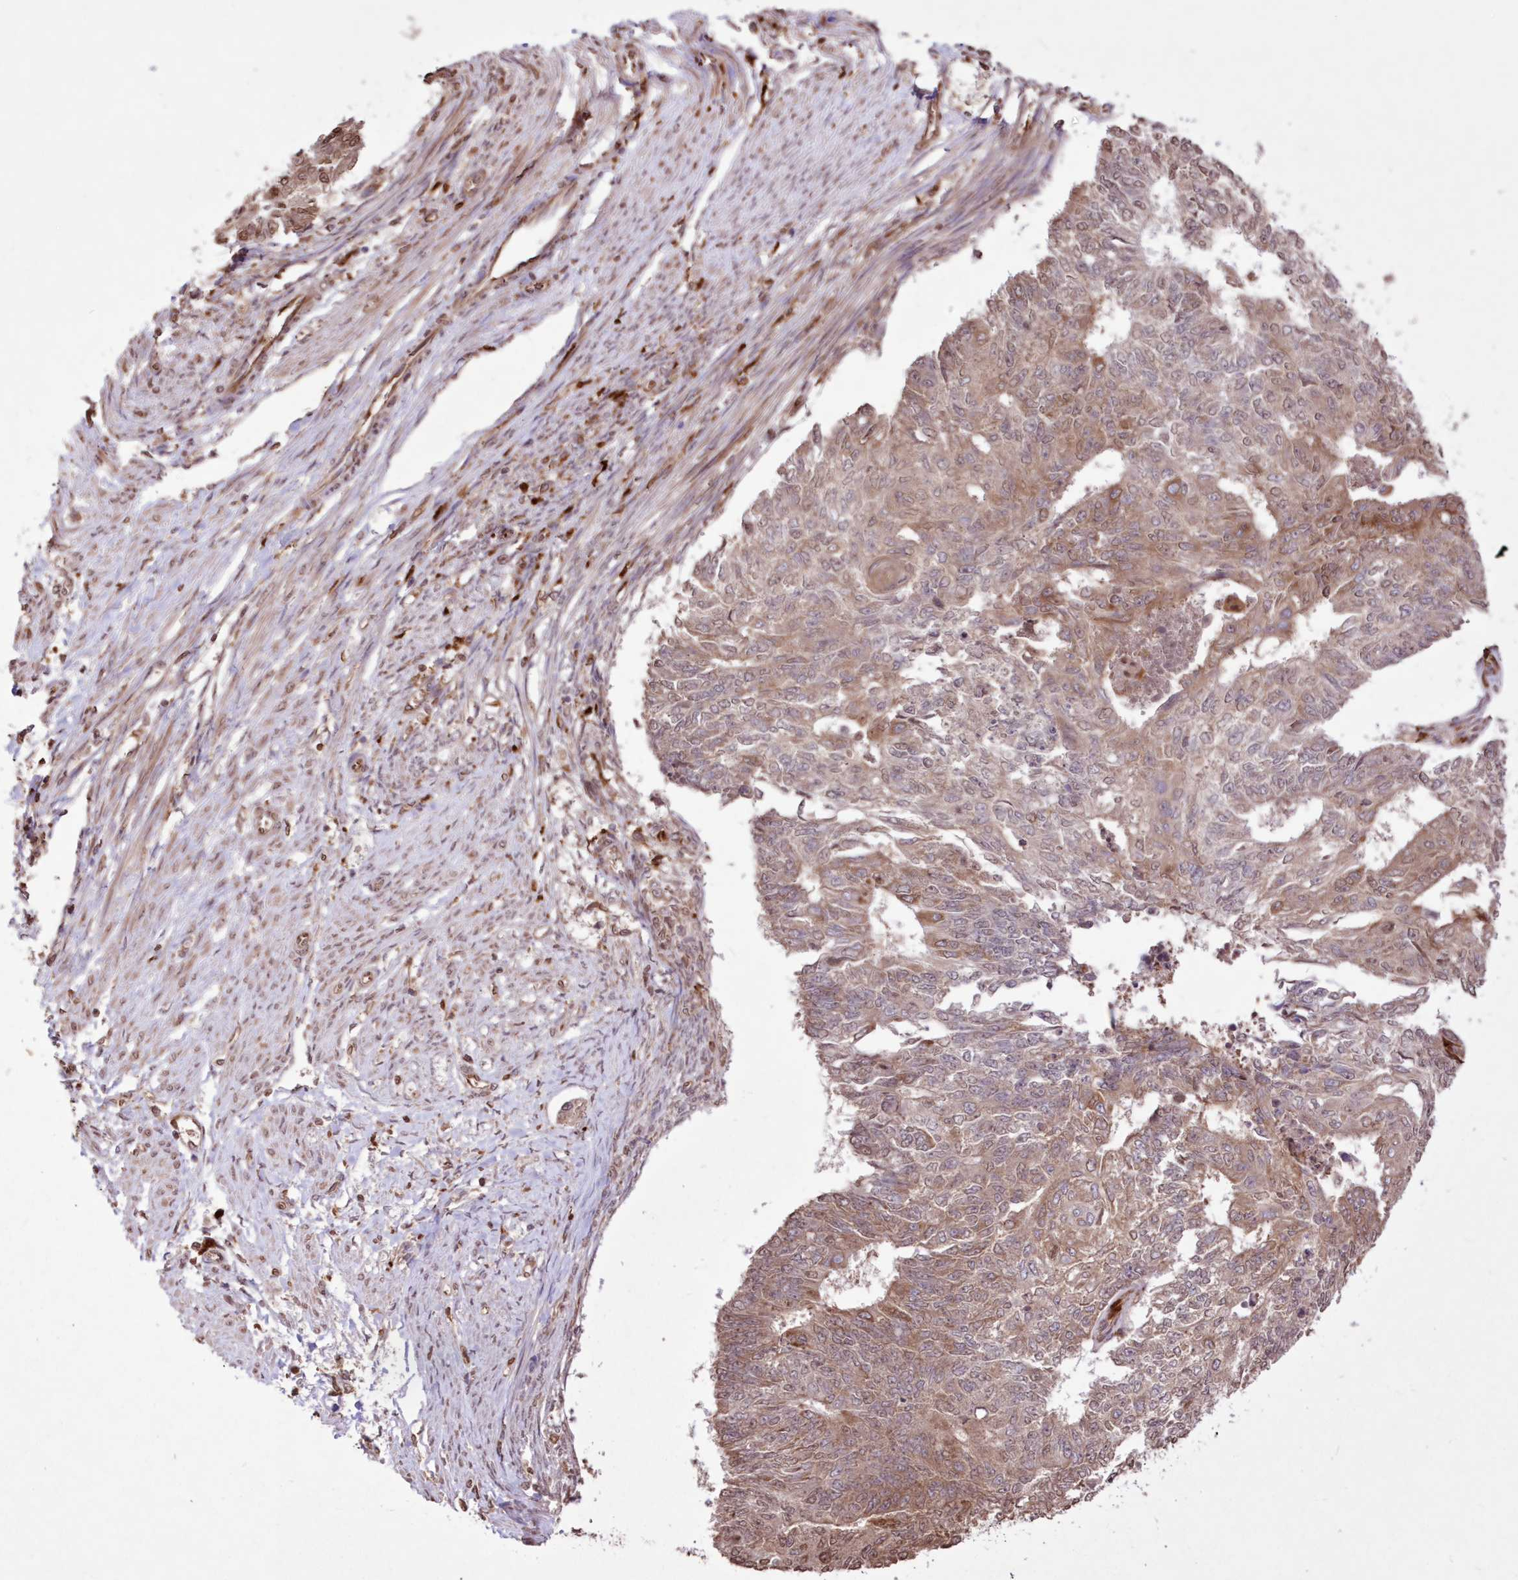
{"staining": {"intensity": "moderate", "quantity": ">75%", "location": "cytoplasmic/membranous,nuclear"}, "tissue": "endometrial cancer", "cell_type": "Tumor cells", "image_type": "cancer", "snomed": [{"axis": "morphology", "description": "Adenocarcinoma, NOS"}, {"axis": "topography", "description": "Endometrium"}], "caption": "Tumor cells display medium levels of moderate cytoplasmic/membranous and nuclear positivity in about >75% of cells in endometrial cancer.", "gene": "FCHO2", "patient": {"sex": "female", "age": 32}}